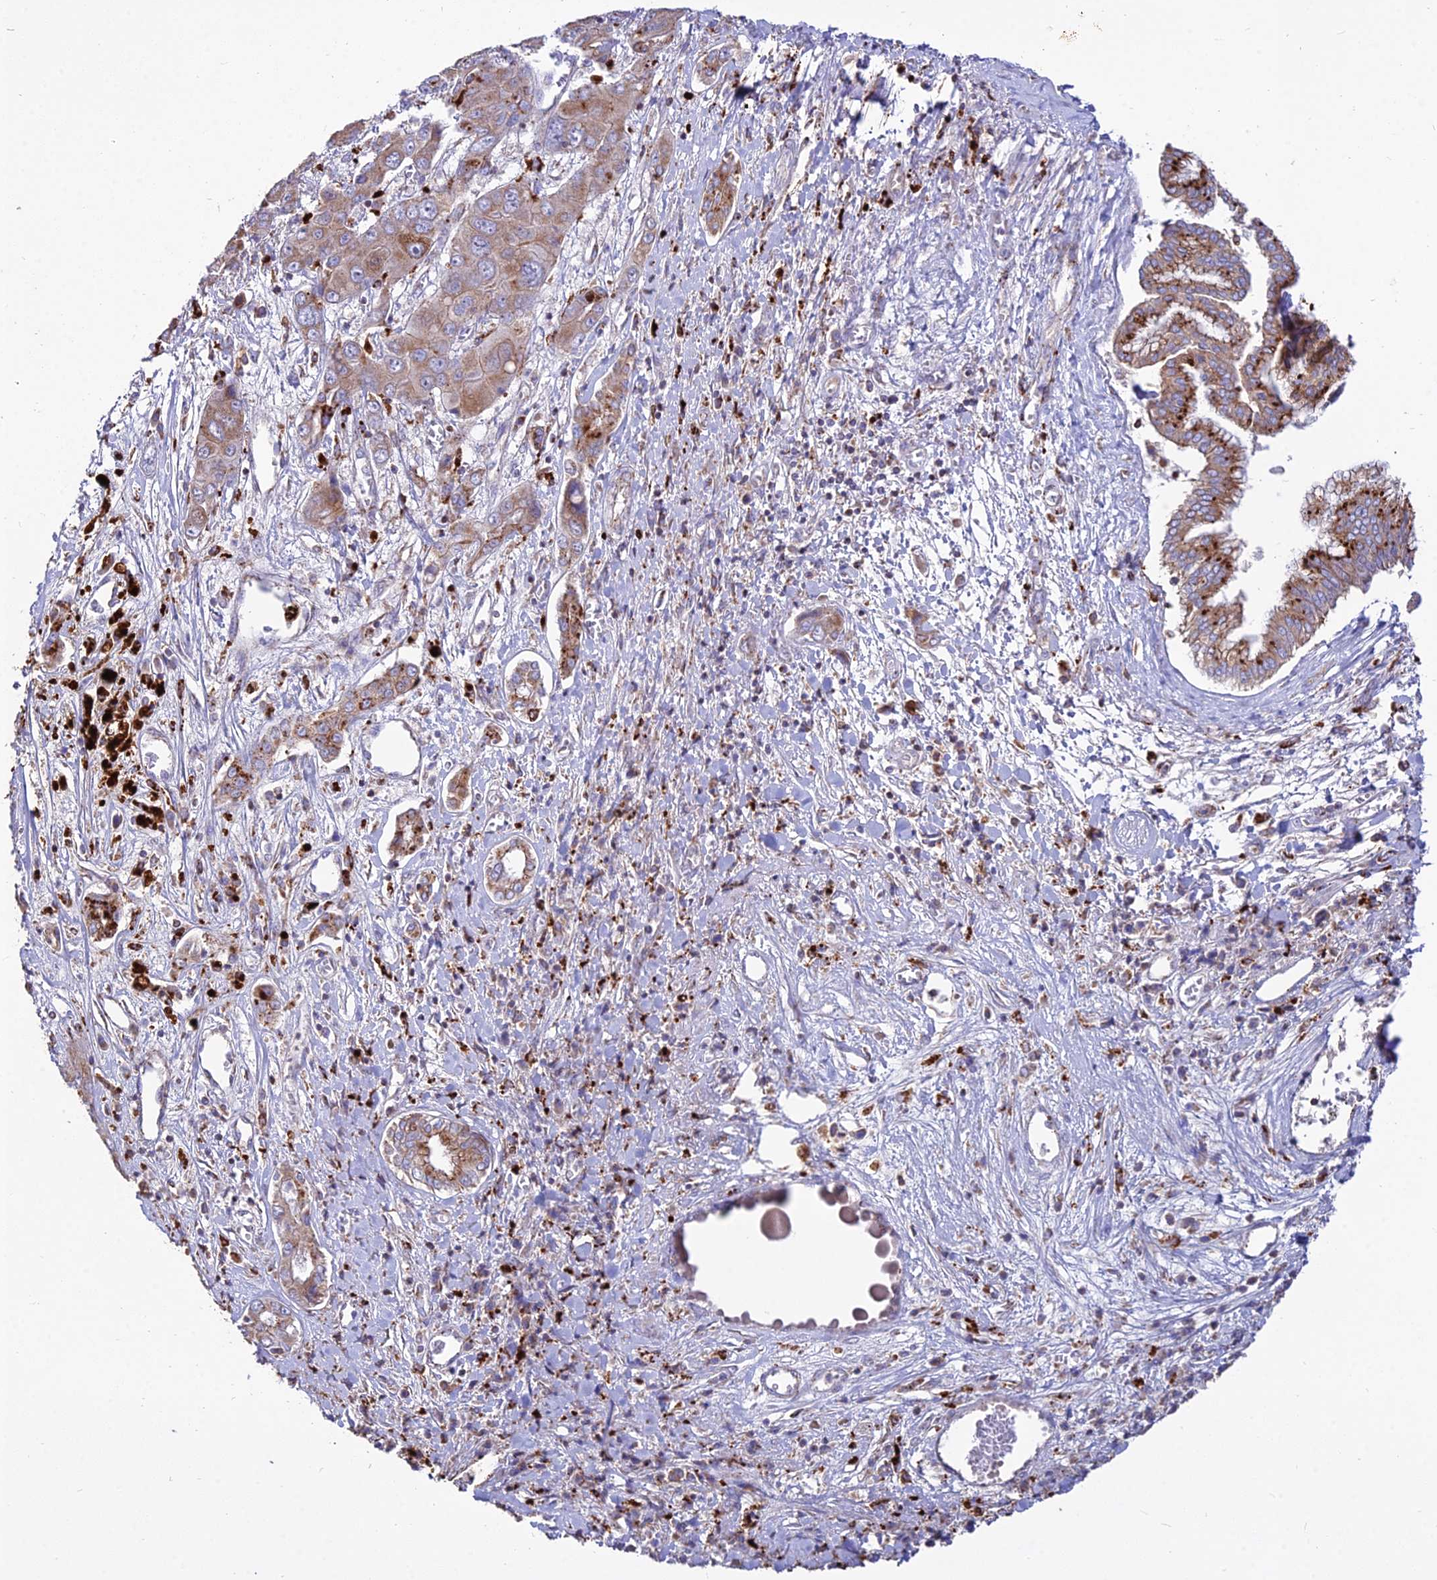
{"staining": {"intensity": "moderate", "quantity": ">75%", "location": "cytoplasmic/membranous"}, "tissue": "liver cancer", "cell_type": "Tumor cells", "image_type": "cancer", "snomed": [{"axis": "morphology", "description": "Cholangiocarcinoma"}, {"axis": "topography", "description": "Liver"}], "caption": "Tumor cells exhibit moderate cytoplasmic/membranous staining in approximately >75% of cells in cholangiocarcinoma (liver).", "gene": "PNLIPRP3", "patient": {"sex": "male", "age": 67}}